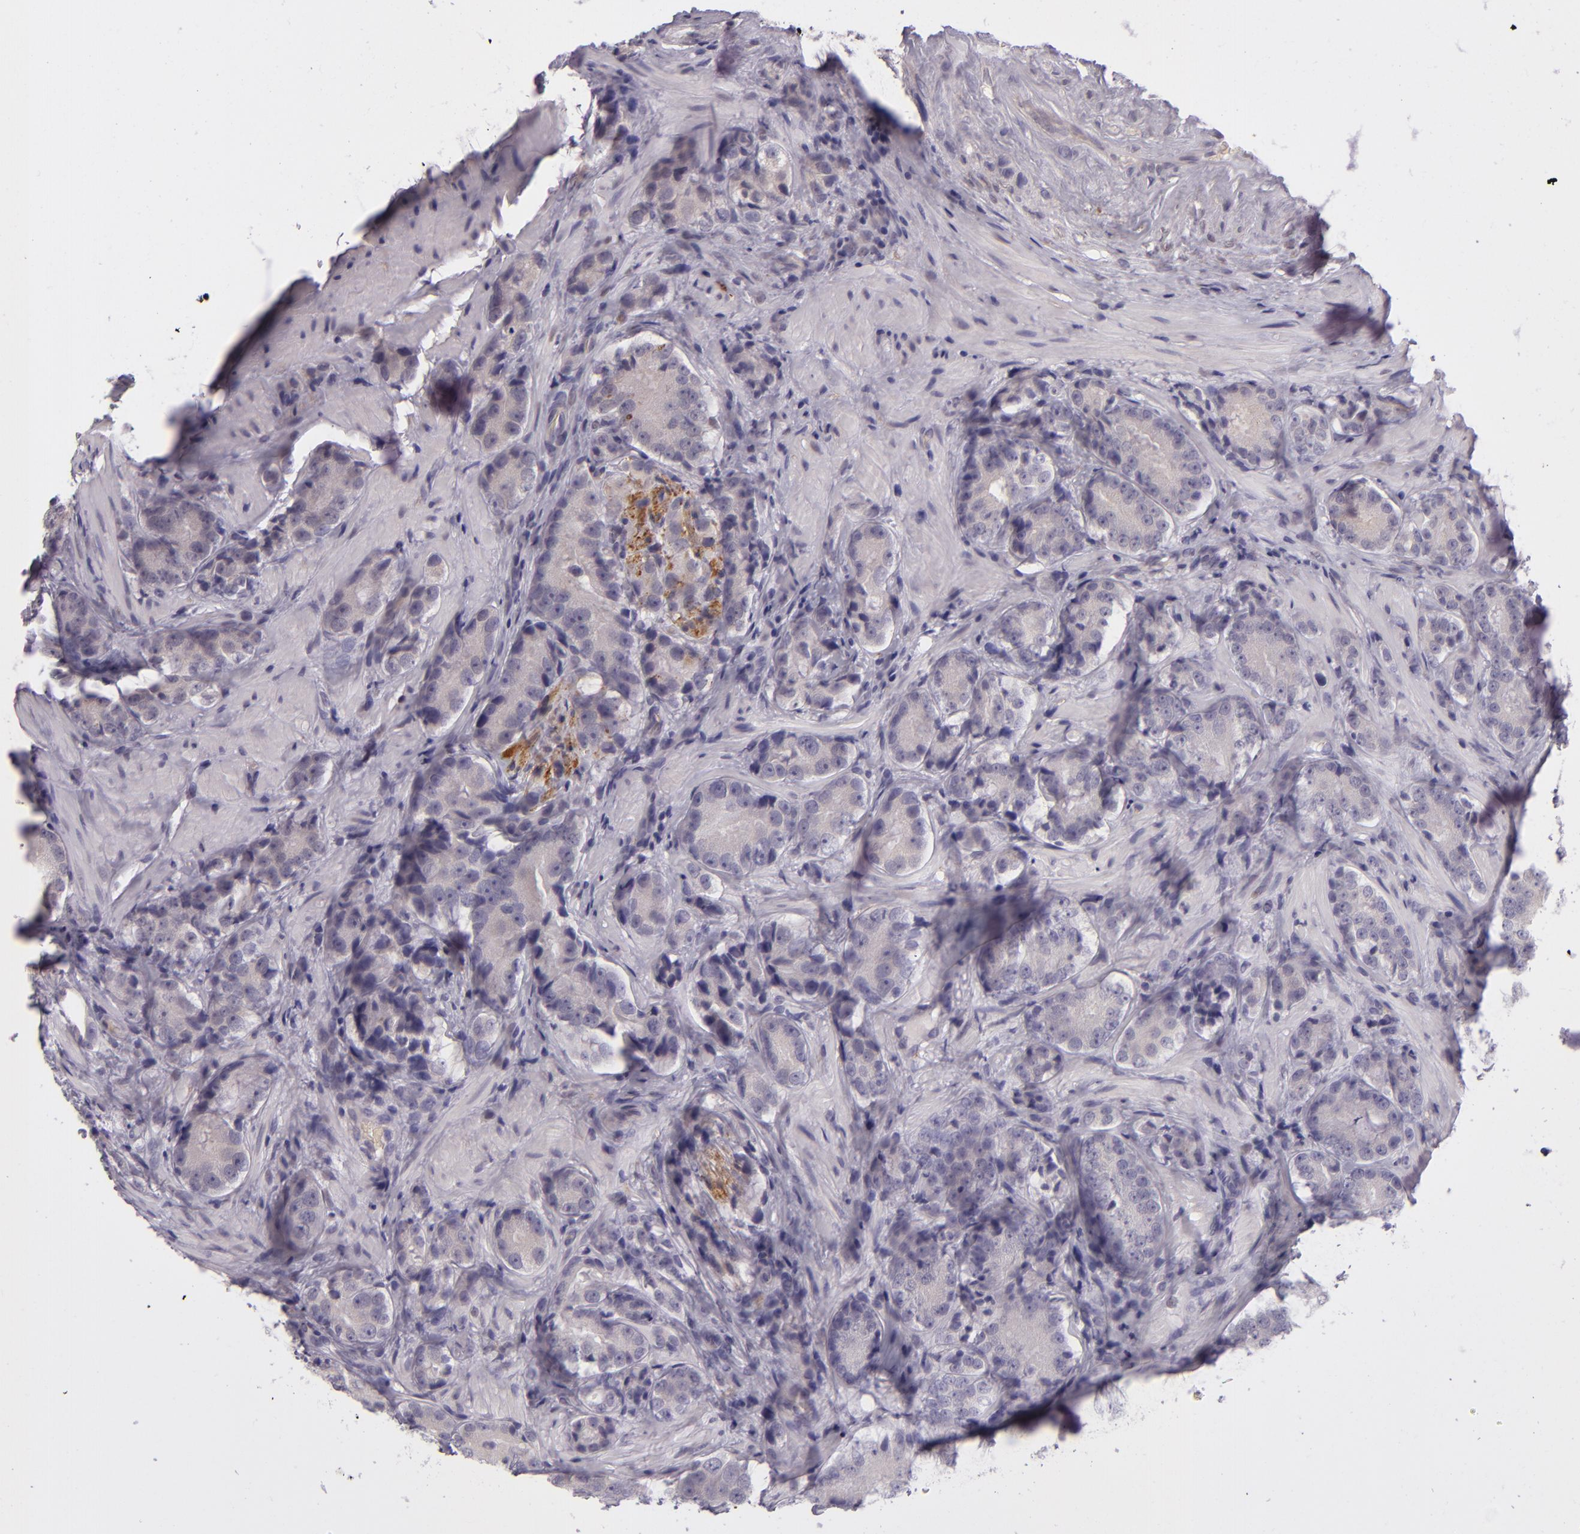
{"staining": {"intensity": "weak", "quantity": "25%-75%", "location": "cytoplasmic/membranous"}, "tissue": "prostate cancer", "cell_type": "Tumor cells", "image_type": "cancer", "snomed": [{"axis": "morphology", "description": "Adenocarcinoma, High grade"}, {"axis": "topography", "description": "Prostate"}], "caption": "This photomicrograph displays immunohistochemistry staining of human adenocarcinoma (high-grade) (prostate), with low weak cytoplasmic/membranous staining in about 25%-75% of tumor cells.", "gene": "SNCB", "patient": {"sex": "male", "age": 70}}